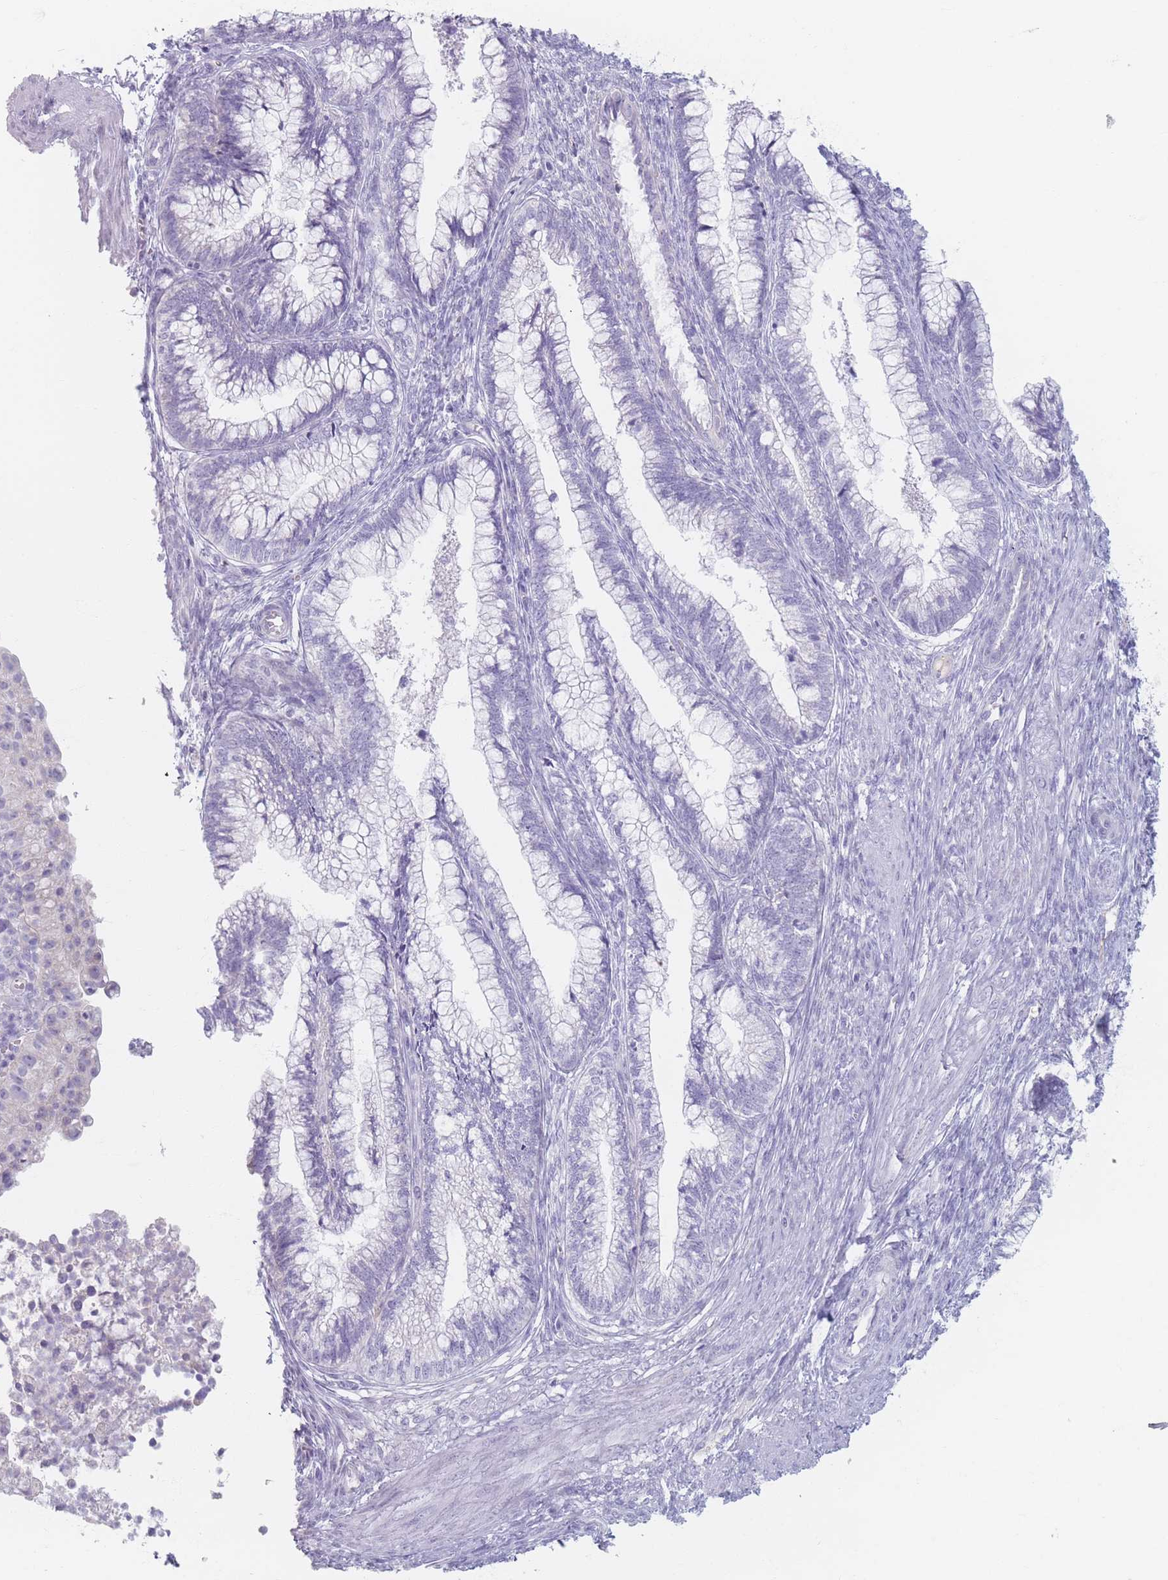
{"staining": {"intensity": "negative", "quantity": "none", "location": "none"}, "tissue": "cervical cancer", "cell_type": "Tumor cells", "image_type": "cancer", "snomed": [{"axis": "morphology", "description": "Adenocarcinoma, NOS"}, {"axis": "topography", "description": "Cervix"}], "caption": "Histopathology image shows no significant protein staining in tumor cells of cervical cancer (adenocarcinoma).", "gene": "PIGM", "patient": {"sex": "female", "age": 44}}